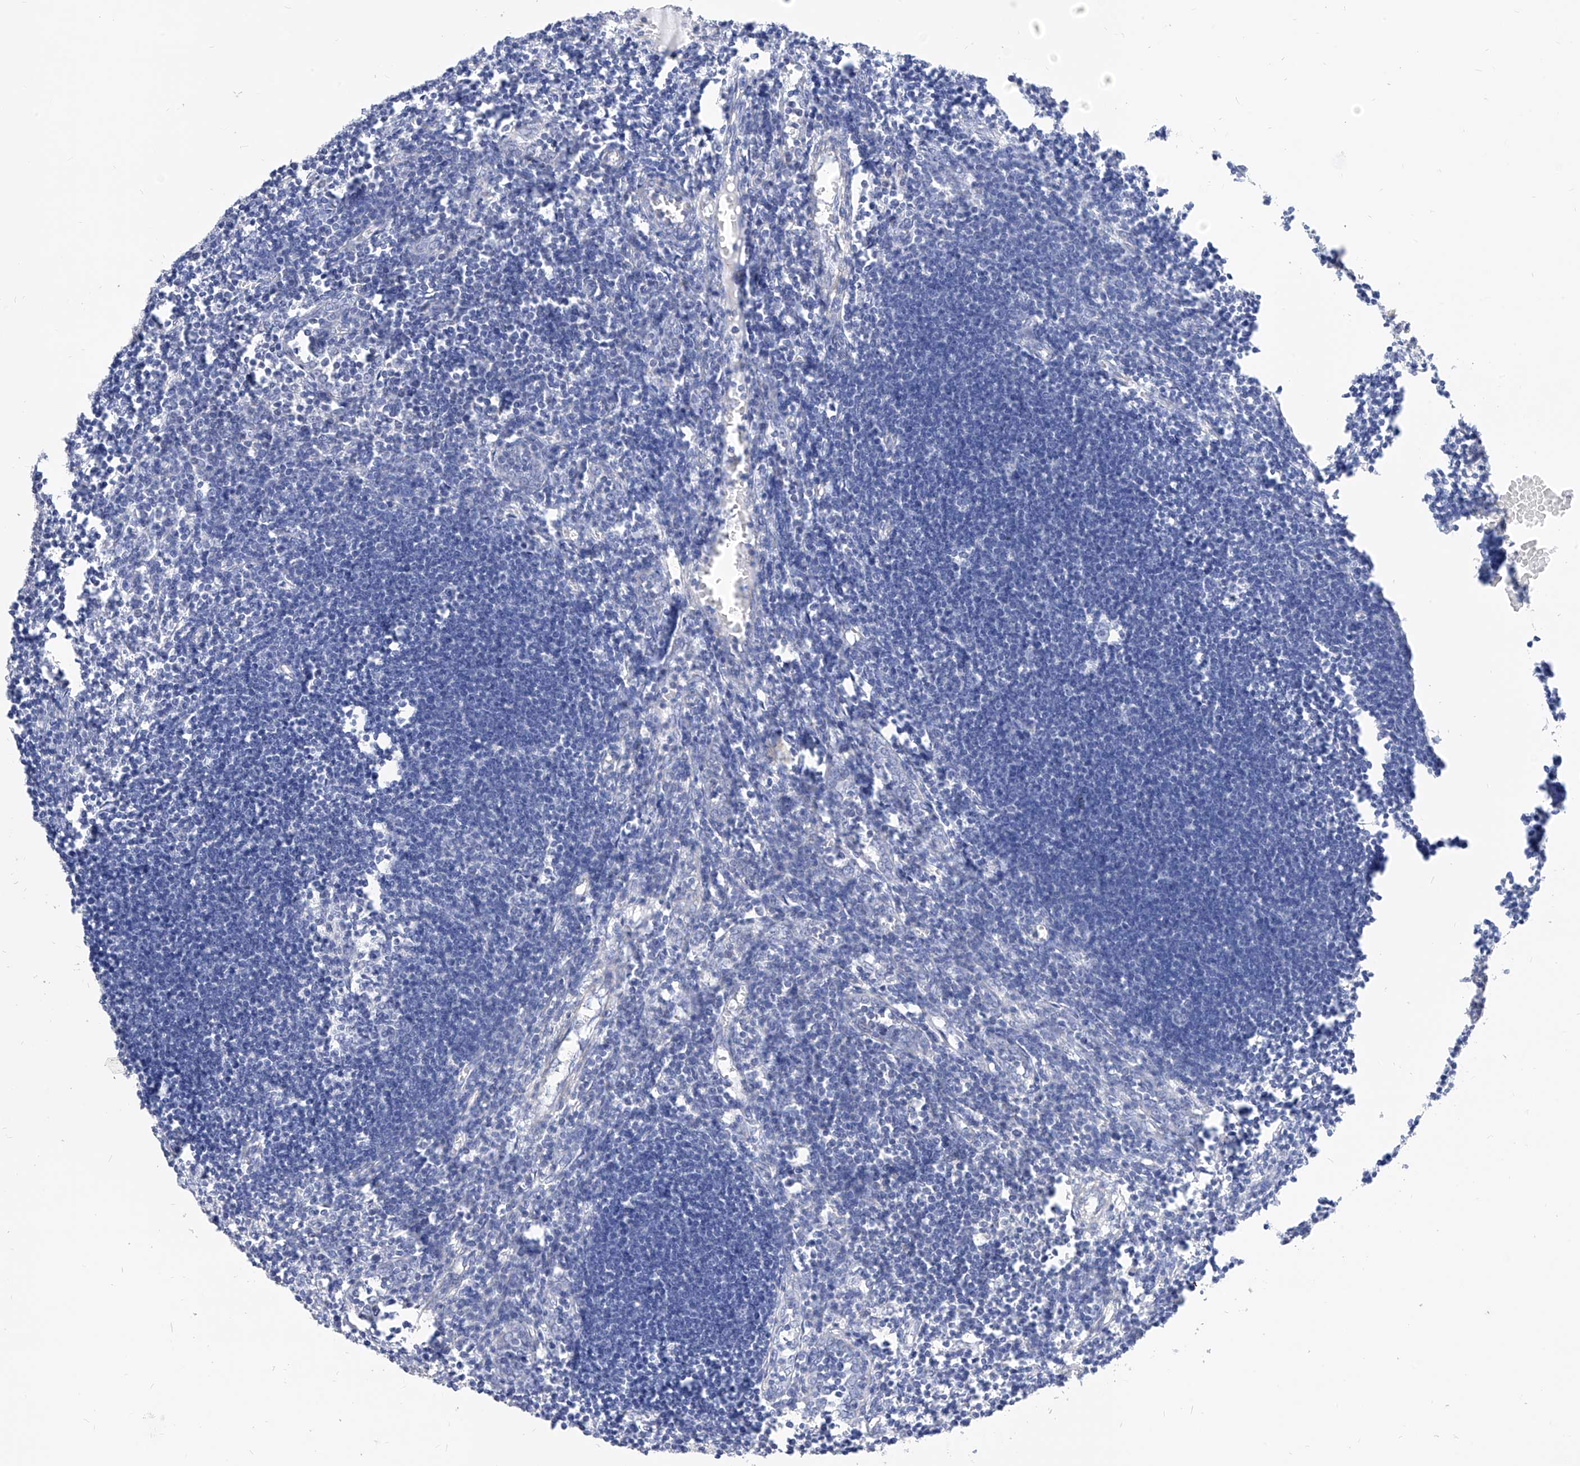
{"staining": {"intensity": "negative", "quantity": "none", "location": "none"}, "tissue": "lymph node", "cell_type": "Germinal center cells", "image_type": "normal", "snomed": [{"axis": "morphology", "description": "Normal tissue, NOS"}, {"axis": "morphology", "description": "Malignant melanoma, Metastatic site"}, {"axis": "topography", "description": "Lymph node"}], "caption": "Immunohistochemistry (IHC) image of unremarkable lymph node: lymph node stained with DAB (3,3'-diaminobenzidine) shows no significant protein staining in germinal center cells.", "gene": "SCGB2A1", "patient": {"sex": "male", "age": 41}}